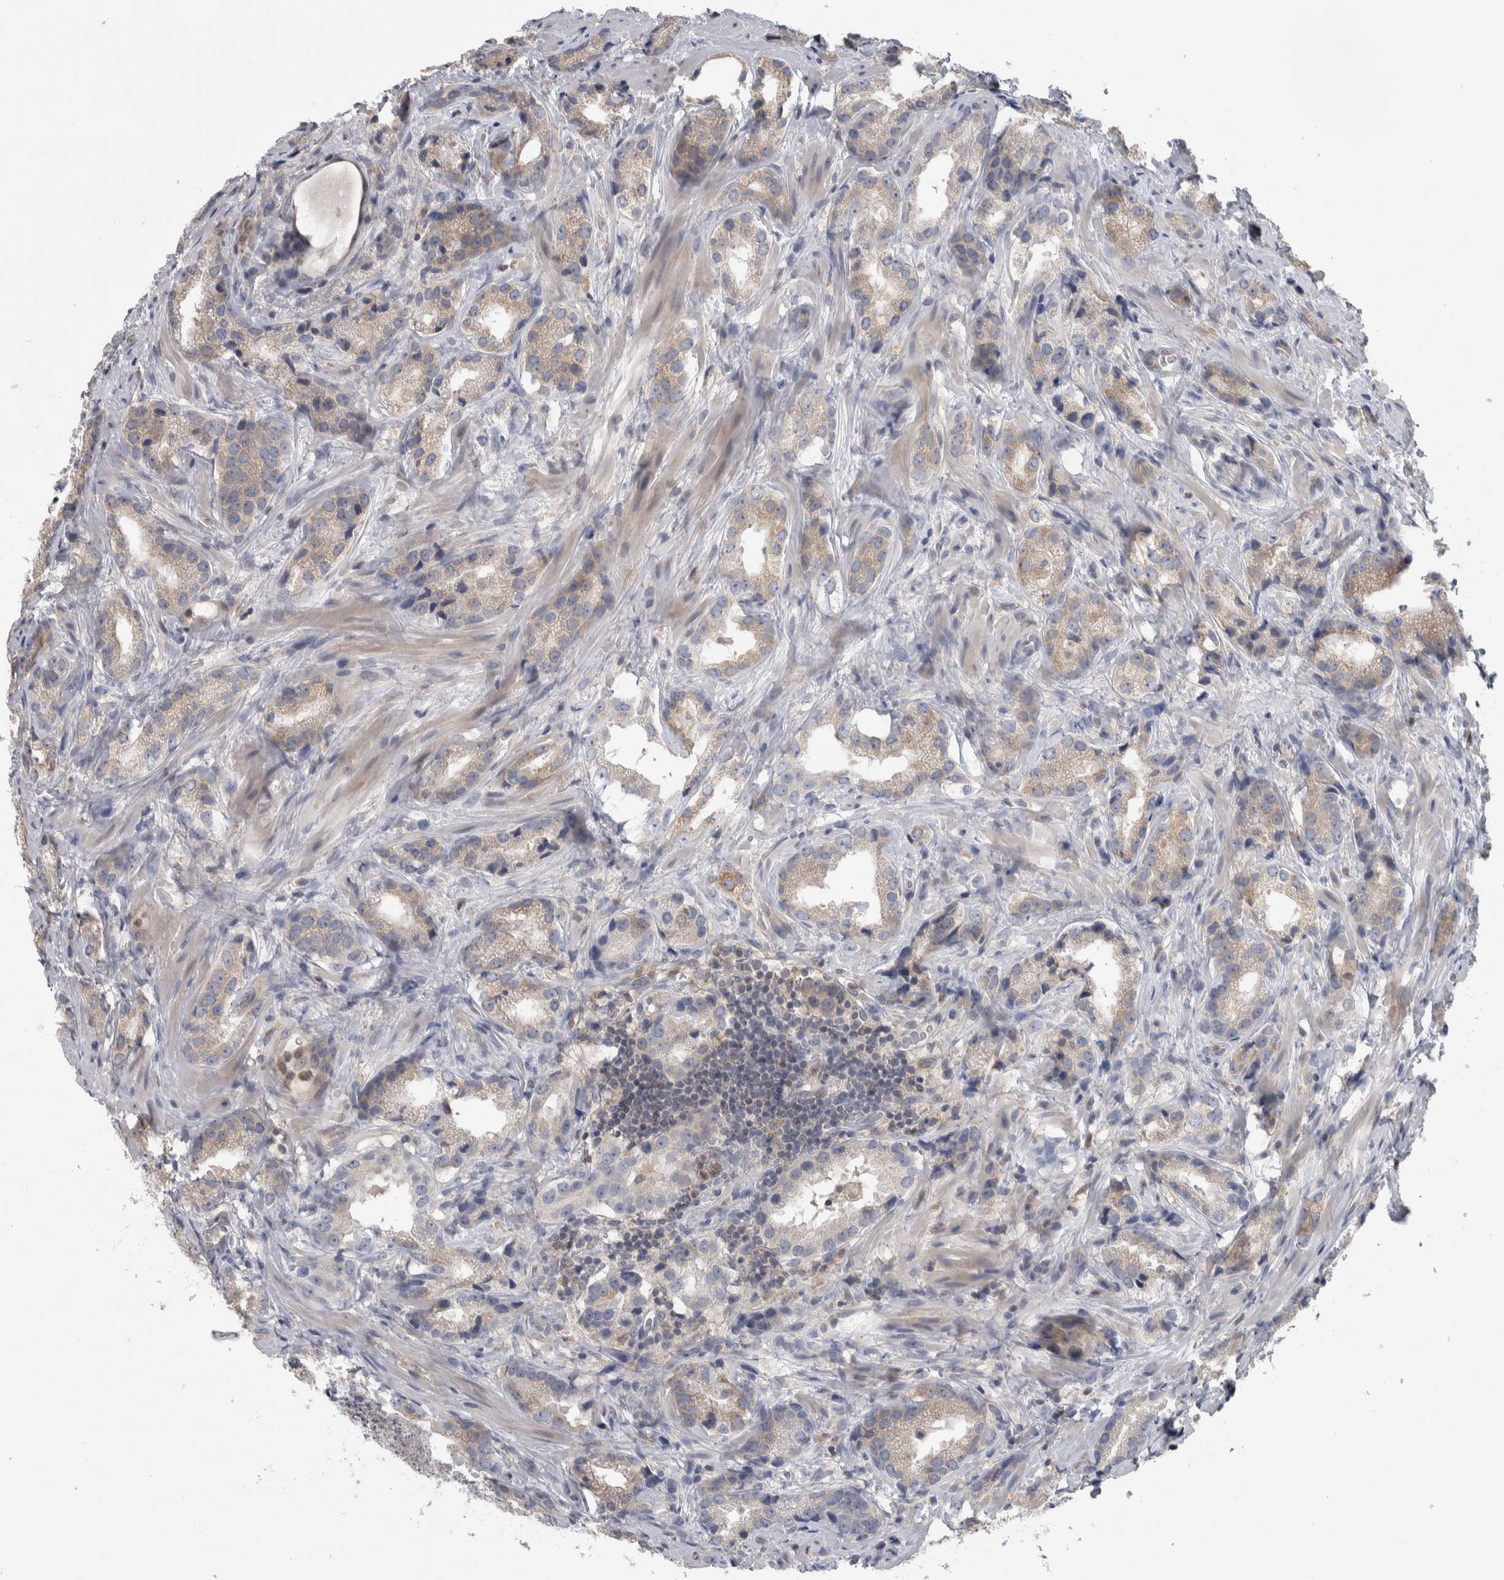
{"staining": {"intensity": "weak", "quantity": "25%-75%", "location": "cytoplasmic/membranous"}, "tissue": "prostate cancer", "cell_type": "Tumor cells", "image_type": "cancer", "snomed": [{"axis": "morphology", "description": "Adenocarcinoma, High grade"}, {"axis": "topography", "description": "Prostate"}], "caption": "Immunohistochemical staining of prostate adenocarcinoma (high-grade) demonstrates weak cytoplasmic/membranous protein staining in about 25%-75% of tumor cells.", "gene": "HTATIP2", "patient": {"sex": "male", "age": 63}}